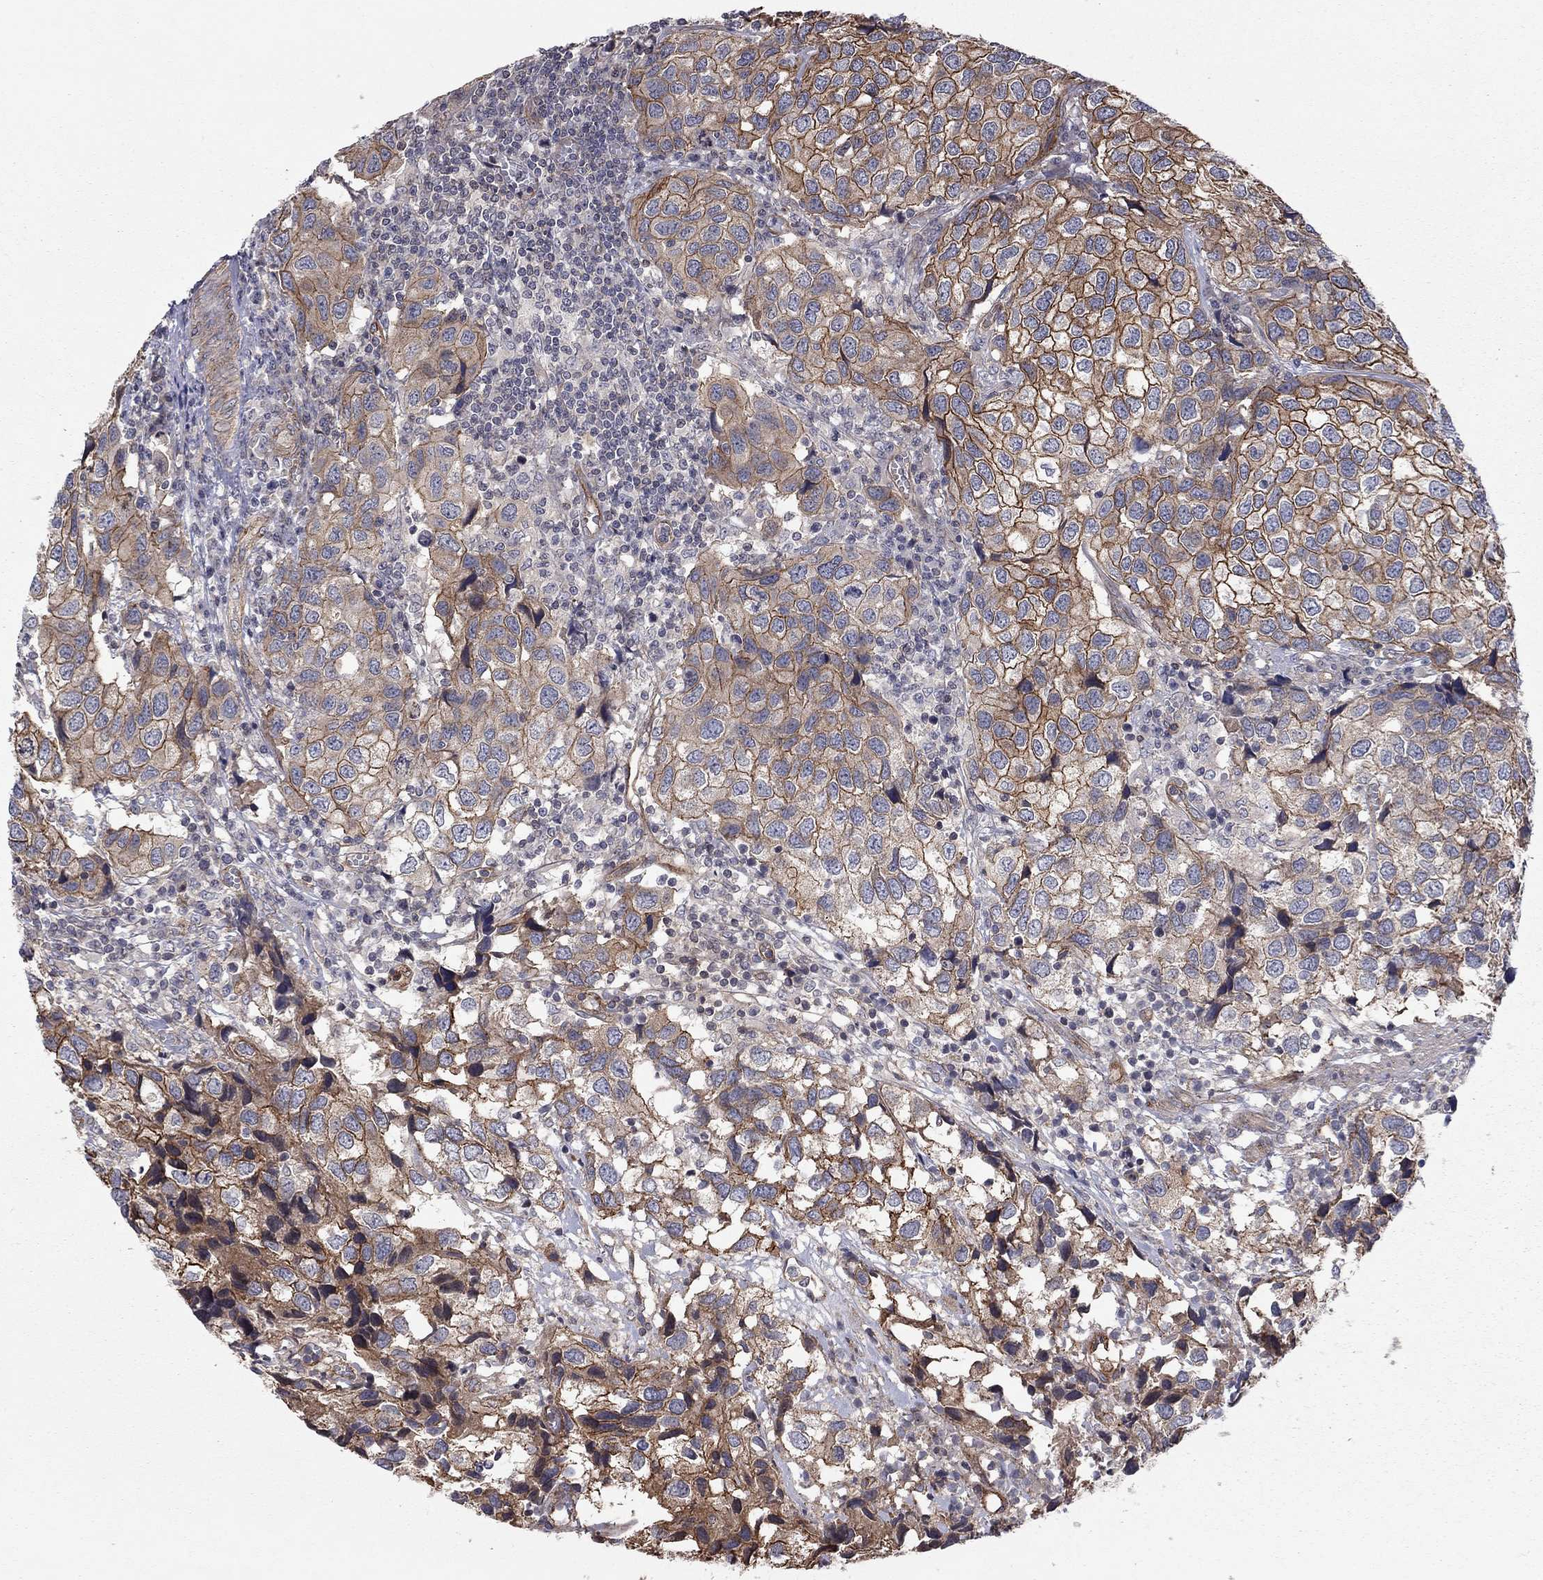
{"staining": {"intensity": "strong", "quantity": "25%-75%", "location": "cytoplasmic/membranous"}, "tissue": "urothelial cancer", "cell_type": "Tumor cells", "image_type": "cancer", "snomed": [{"axis": "morphology", "description": "Urothelial carcinoma, High grade"}, {"axis": "topography", "description": "Urinary bladder"}], "caption": "Immunohistochemical staining of urothelial carcinoma (high-grade) displays strong cytoplasmic/membranous protein expression in about 25%-75% of tumor cells.", "gene": "RASEF", "patient": {"sex": "male", "age": 79}}